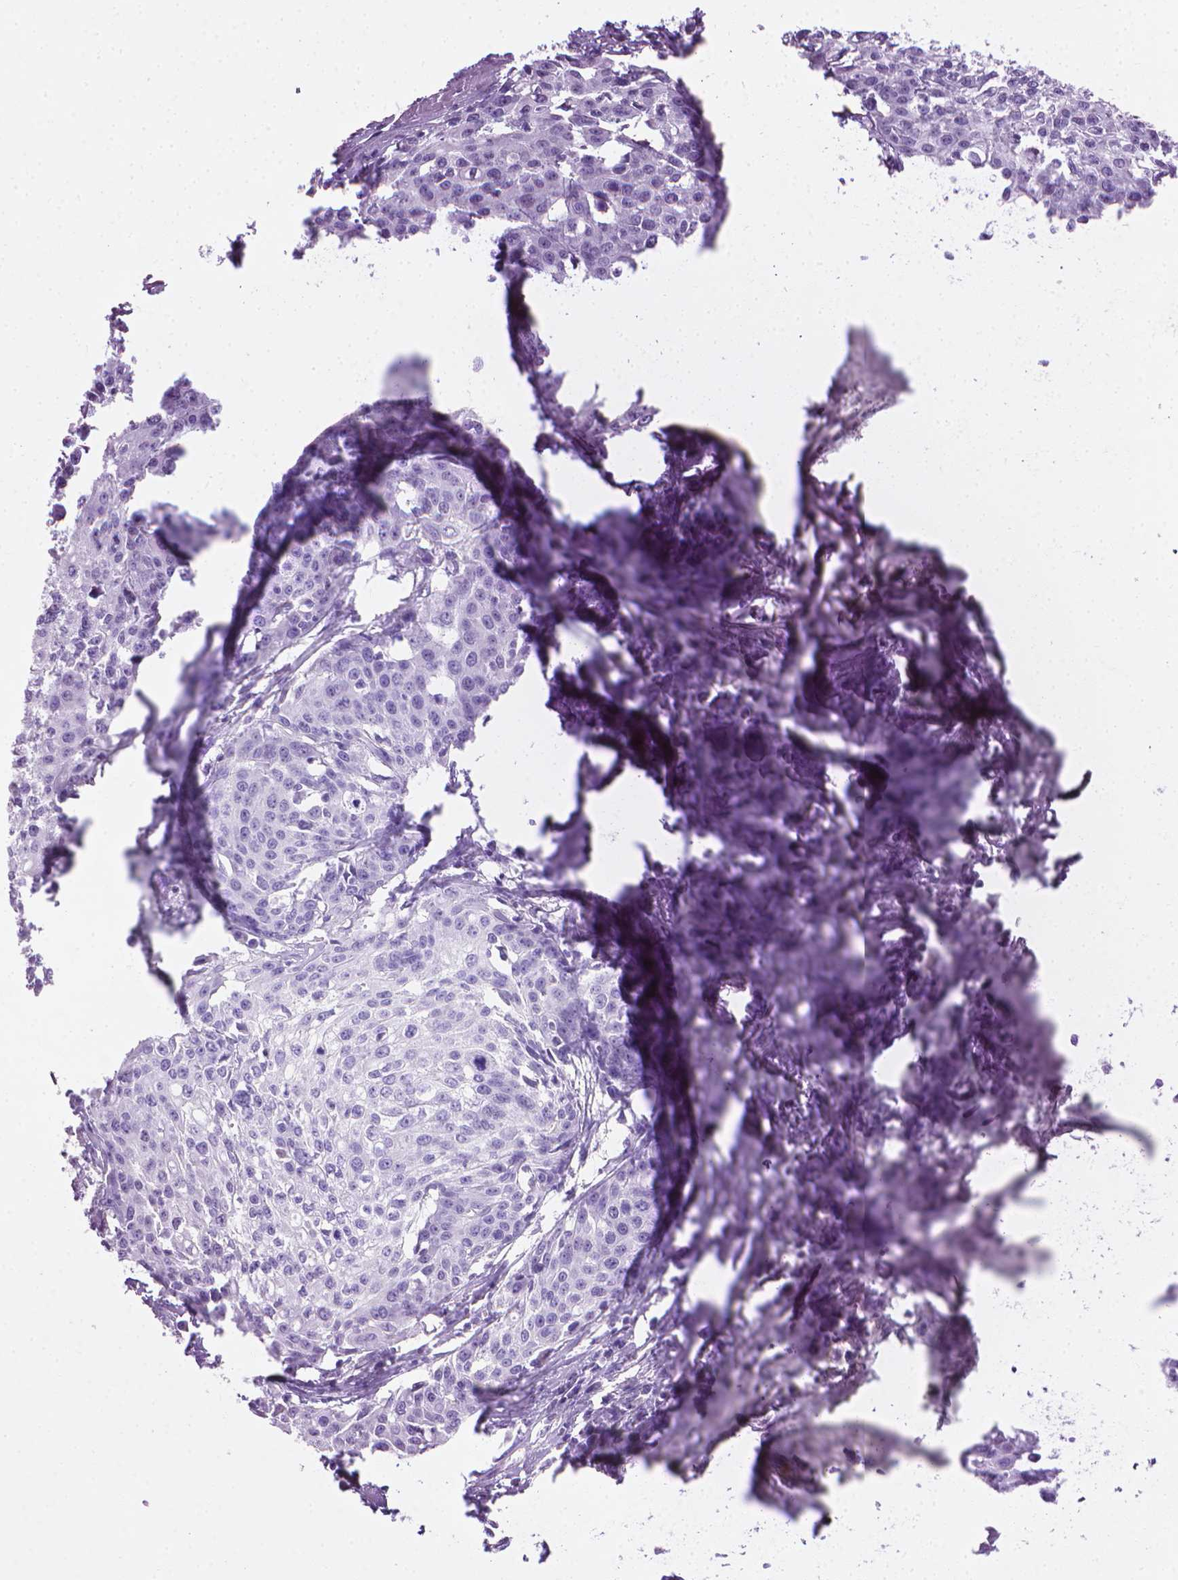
{"staining": {"intensity": "negative", "quantity": "none", "location": "none"}, "tissue": "cervical cancer", "cell_type": "Tumor cells", "image_type": "cancer", "snomed": [{"axis": "morphology", "description": "Squamous cell carcinoma, NOS"}, {"axis": "topography", "description": "Cervix"}], "caption": "Immunohistochemistry (IHC) histopathology image of neoplastic tissue: cervical cancer (squamous cell carcinoma) stained with DAB exhibits no significant protein expression in tumor cells. (DAB immunohistochemistry, high magnification).", "gene": "KRT73", "patient": {"sex": "female", "age": 39}}